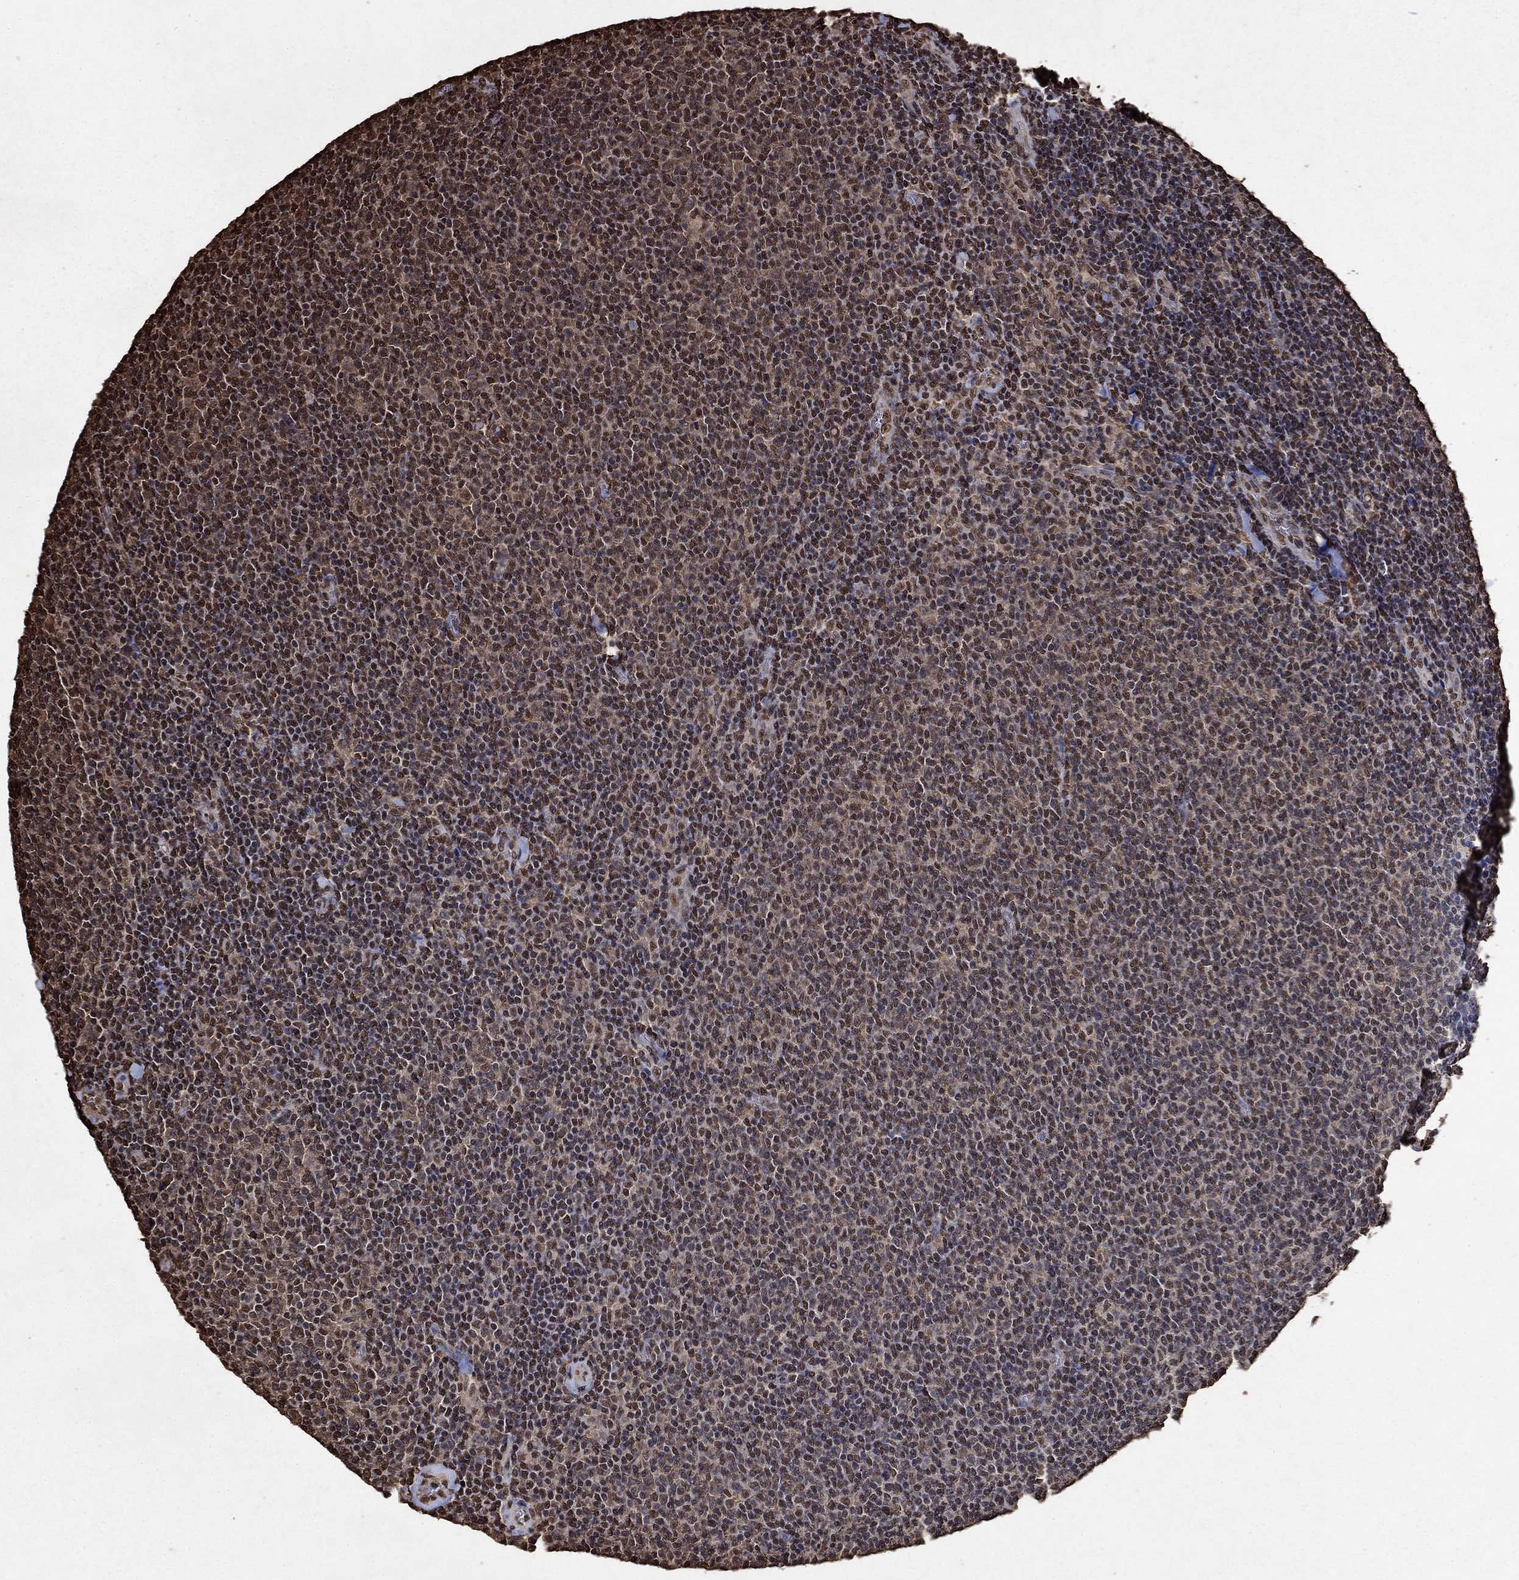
{"staining": {"intensity": "moderate", "quantity": "25%-75%", "location": "nuclear"}, "tissue": "lymphoma", "cell_type": "Tumor cells", "image_type": "cancer", "snomed": [{"axis": "morphology", "description": "Malignant lymphoma, non-Hodgkin's type, Low grade"}, {"axis": "topography", "description": "Lymph node"}], "caption": "A brown stain labels moderate nuclear staining of a protein in lymphoma tumor cells. Nuclei are stained in blue.", "gene": "GAPDH", "patient": {"sex": "male", "age": 52}}